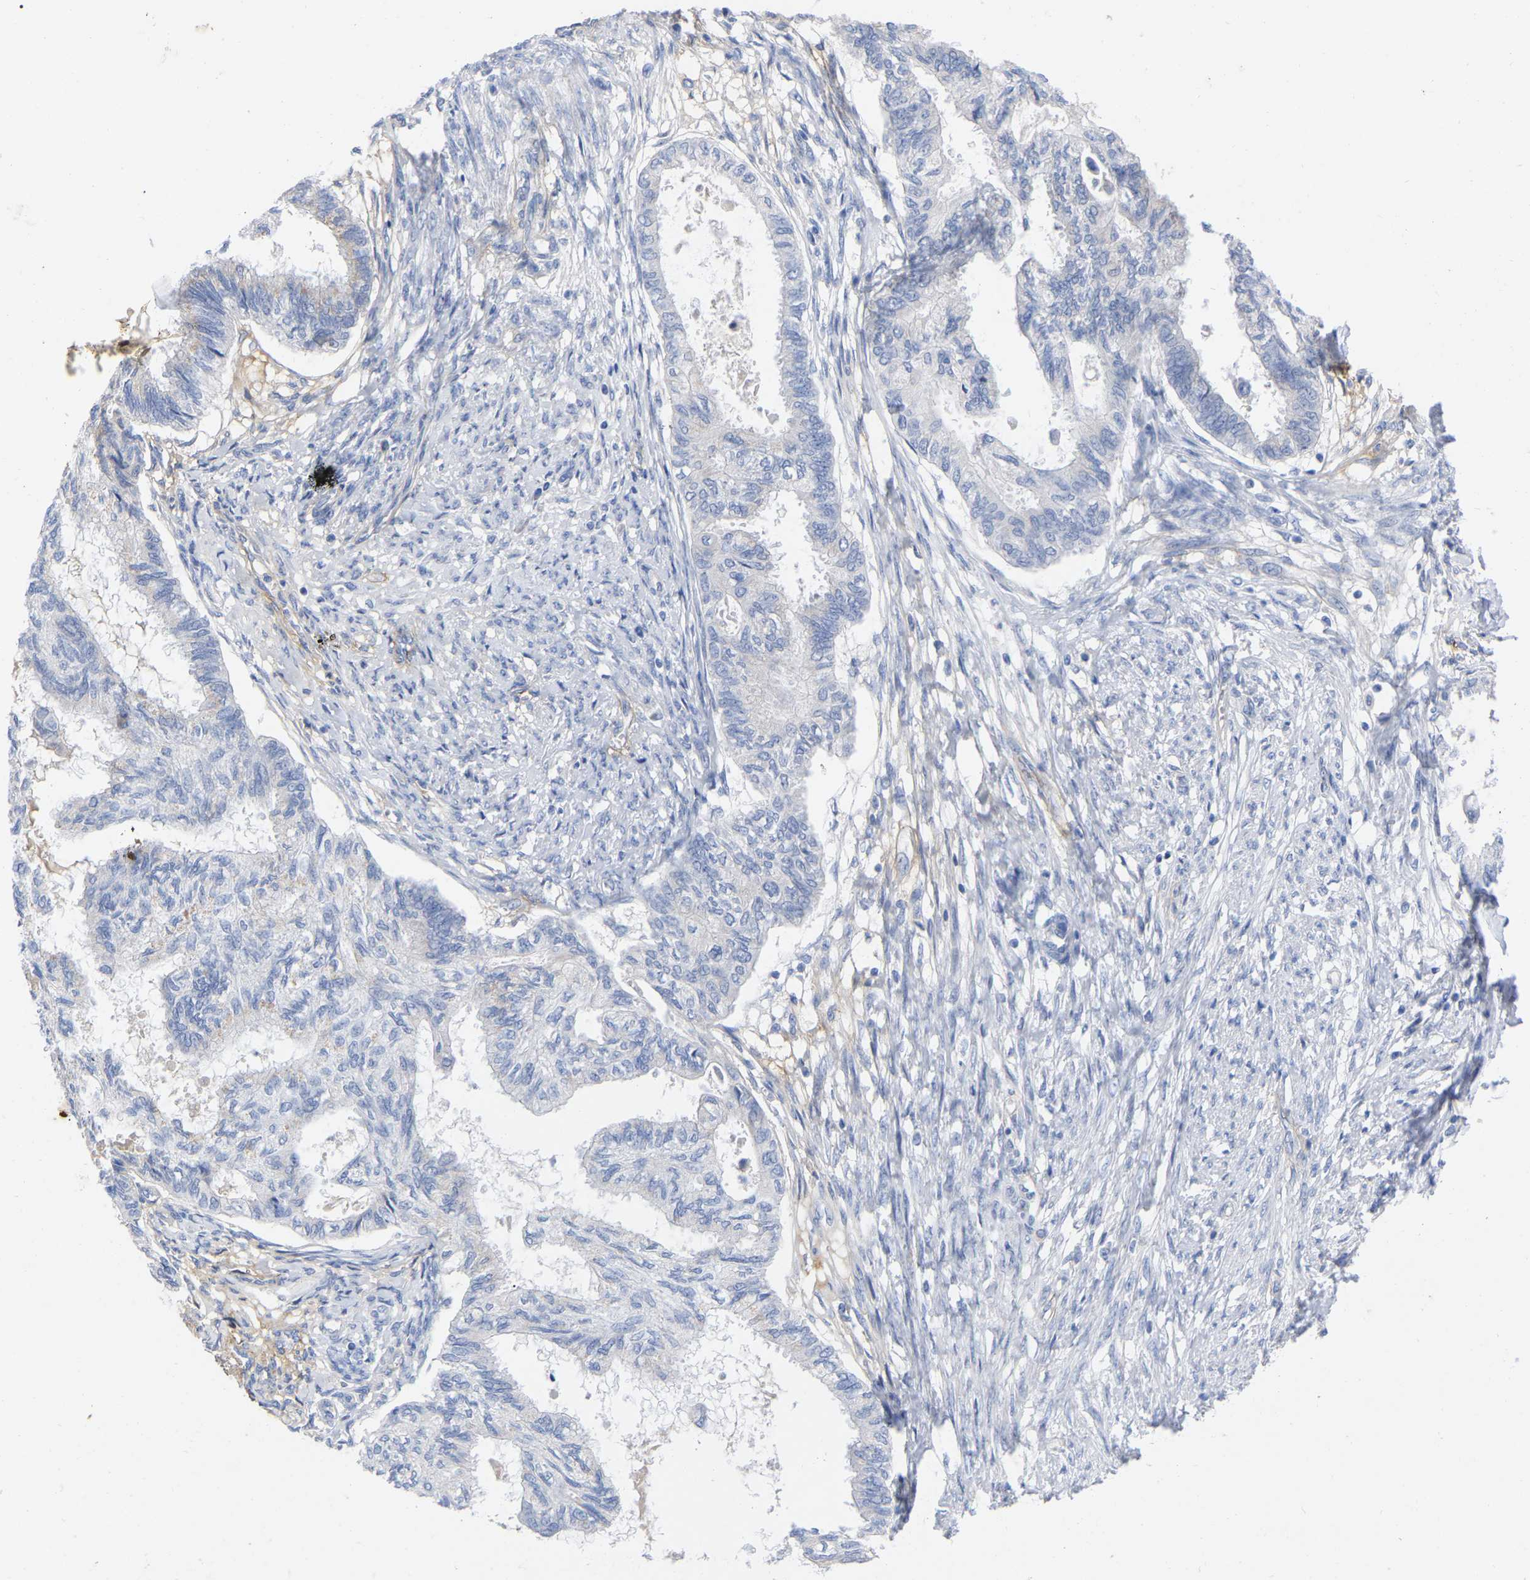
{"staining": {"intensity": "negative", "quantity": "none", "location": "none"}, "tissue": "cervical cancer", "cell_type": "Tumor cells", "image_type": "cancer", "snomed": [{"axis": "morphology", "description": "Normal tissue, NOS"}, {"axis": "morphology", "description": "Adenocarcinoma, NOS"}, {"axis": "topography", "description": "Cervix"}, {"axis": "topography", "description": "Endometrium"}], "caption": "Human cervical adenocarcinoma stained for a protein using IHC reveals no staining in tumor cells.", "gene": "HAPLN1", "patient": {"sex": "female", "age": 86}}